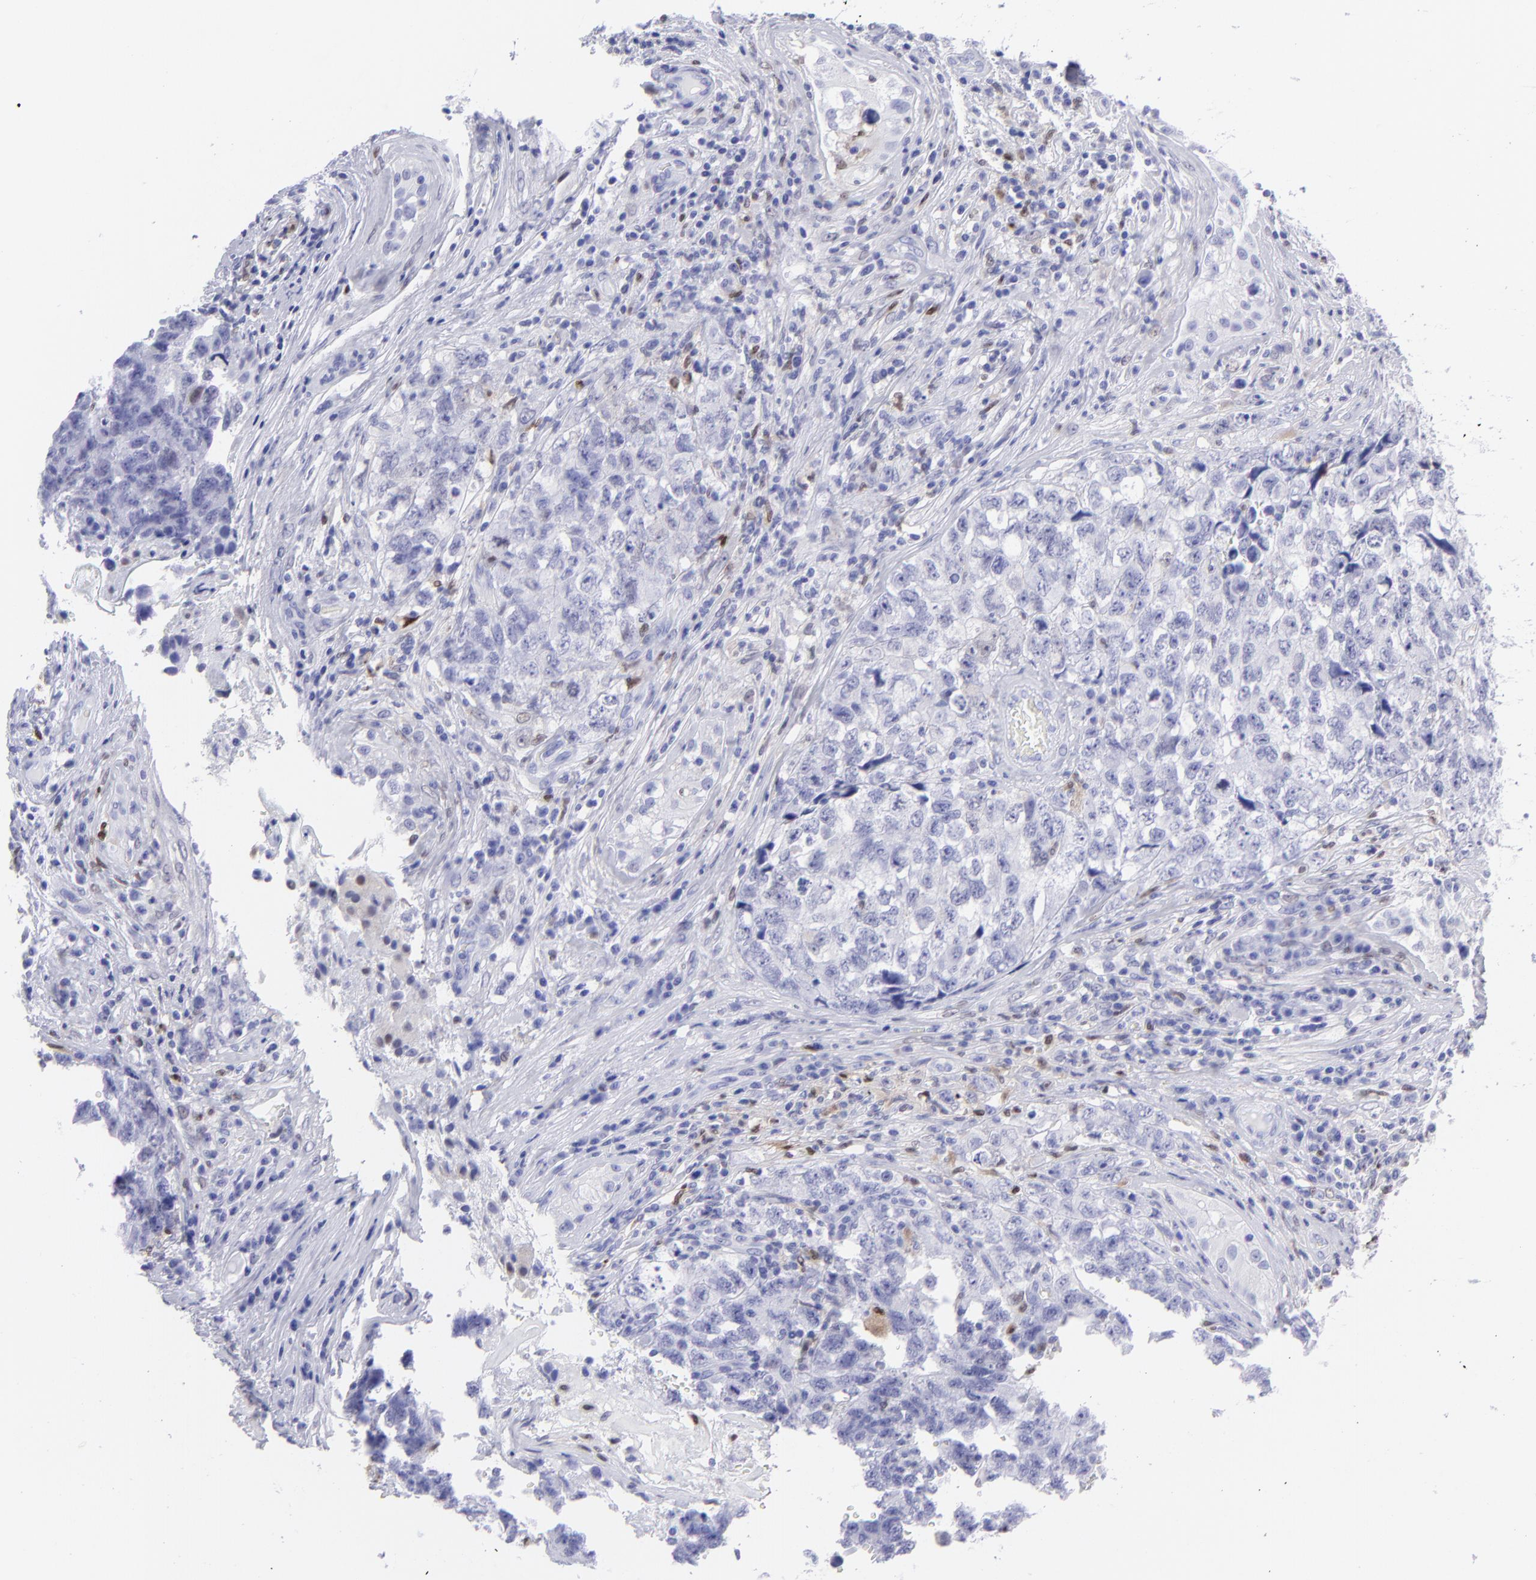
{"staining": {"intensity": "negative", "quantity": "none", "location": "none"}, "tissue": "testis cancer", "cell_type": "Tumor cells", "image_type": "cancer", "snomed": [{"axis": "morphology", "description": "Carcinoma, Embryonal, NOS"}, {"axis": "topography", "description": "Testis"}], "caption": "The IHC histopathology image has no significant positivity in tumor cells of testis cancer tissue.", "gene": "MITF", "patient": {"sex": "male", "age": 31}}